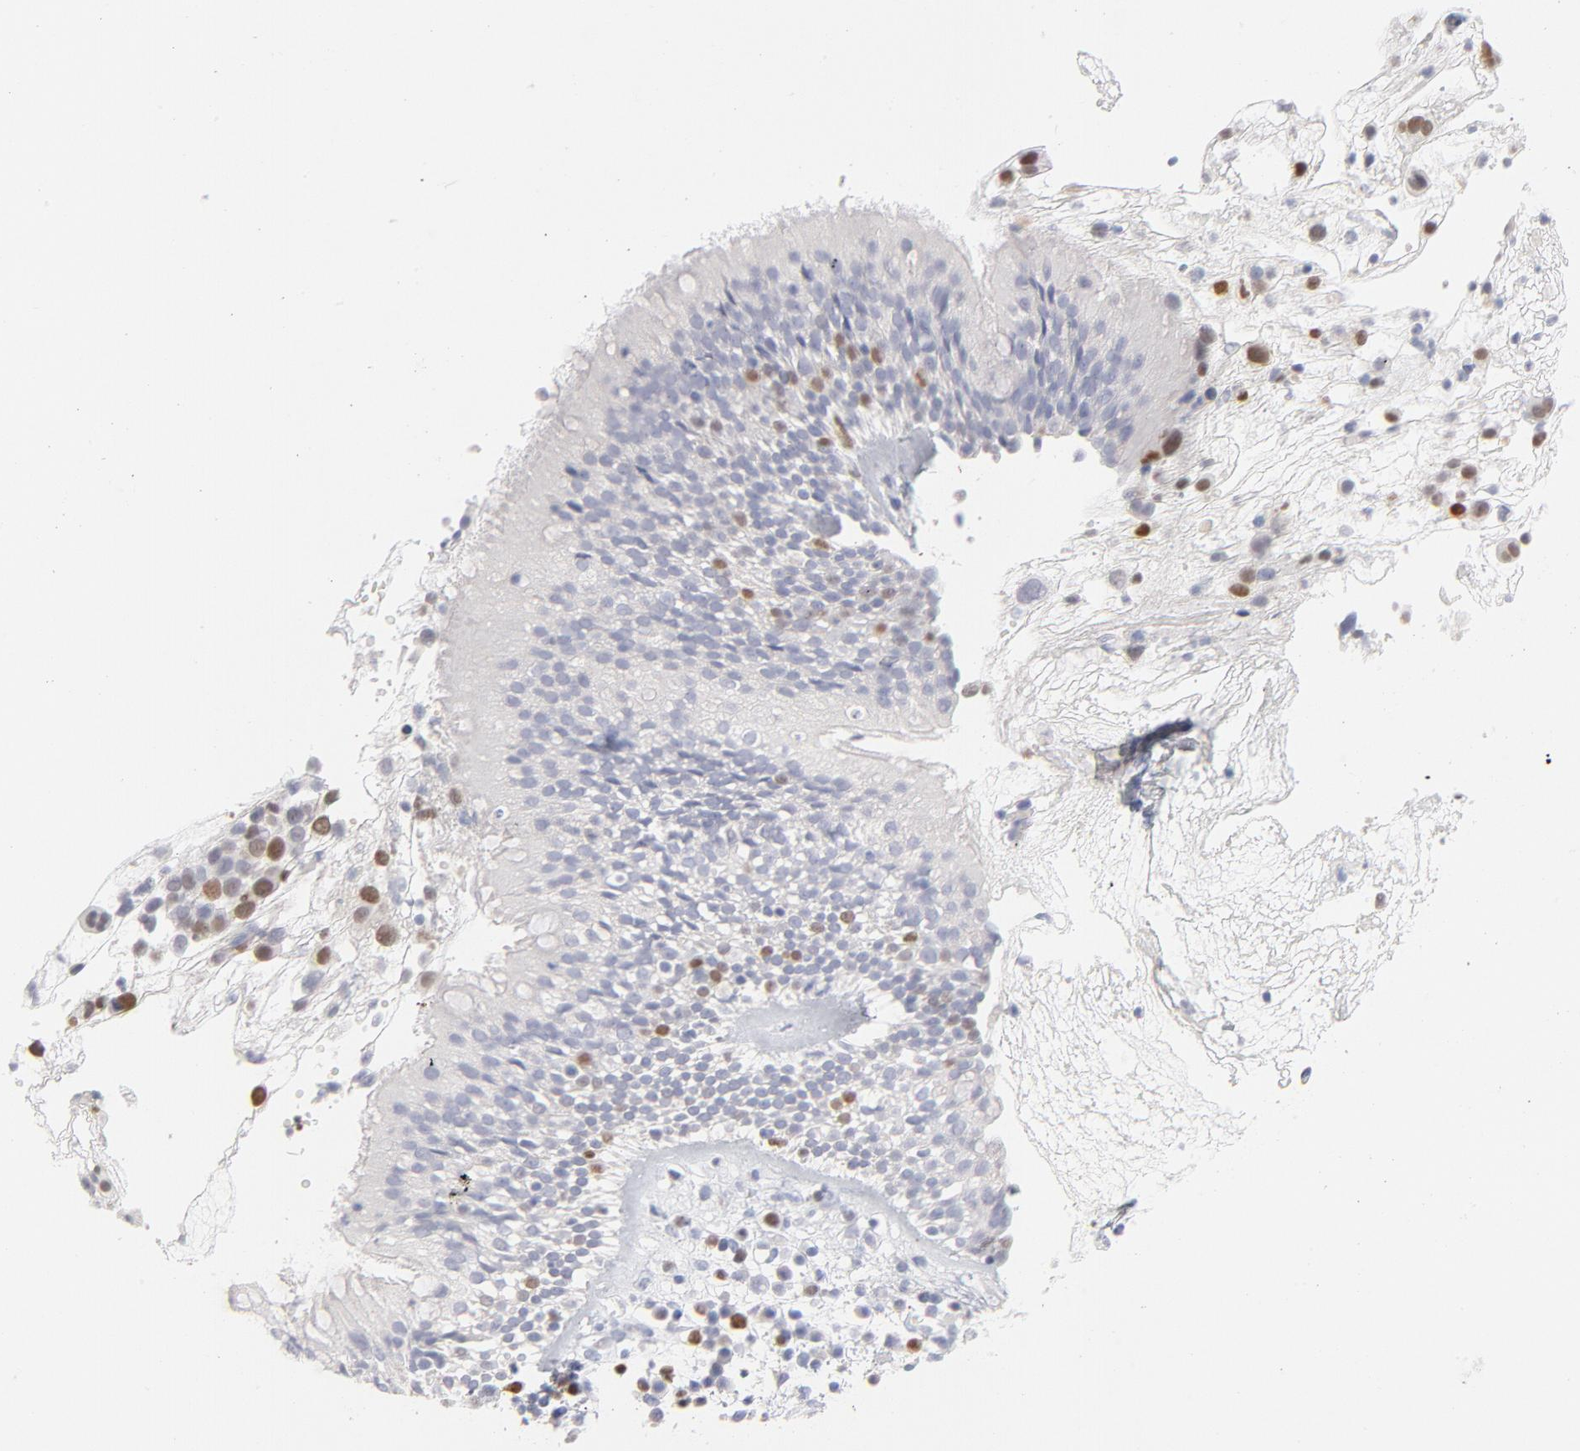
{"staining": {"intensity": "moderate", "quantity": "<25%", "location": "nuclear"}, "tissue": "nasopharynx", "cell_type": "Respiratory epithelial cells", "image_type": "normal", "snomed": [{"axis": "morphology", "description": "Normal tissue, NOS"}, {"axis": "morphology", "description": "Inflammation, NOS"}, {"axis": "morphology", "description": "Malignant melanoma, Metastatic site"}, {"axis": "topography", "description": "Nasopharynx"}], "caption": "Immunohistochemistry (IHC) histopathology image of benign nasopharynx: human nasopharynx stained using IHC reveals low levels of moderate protein expression localized specifically in the nuclear of respiratory epithelial cells, appearing as a nuclear brown color.", "gene": "MCM7", "patient": {"sex": "female", "age": 55}}